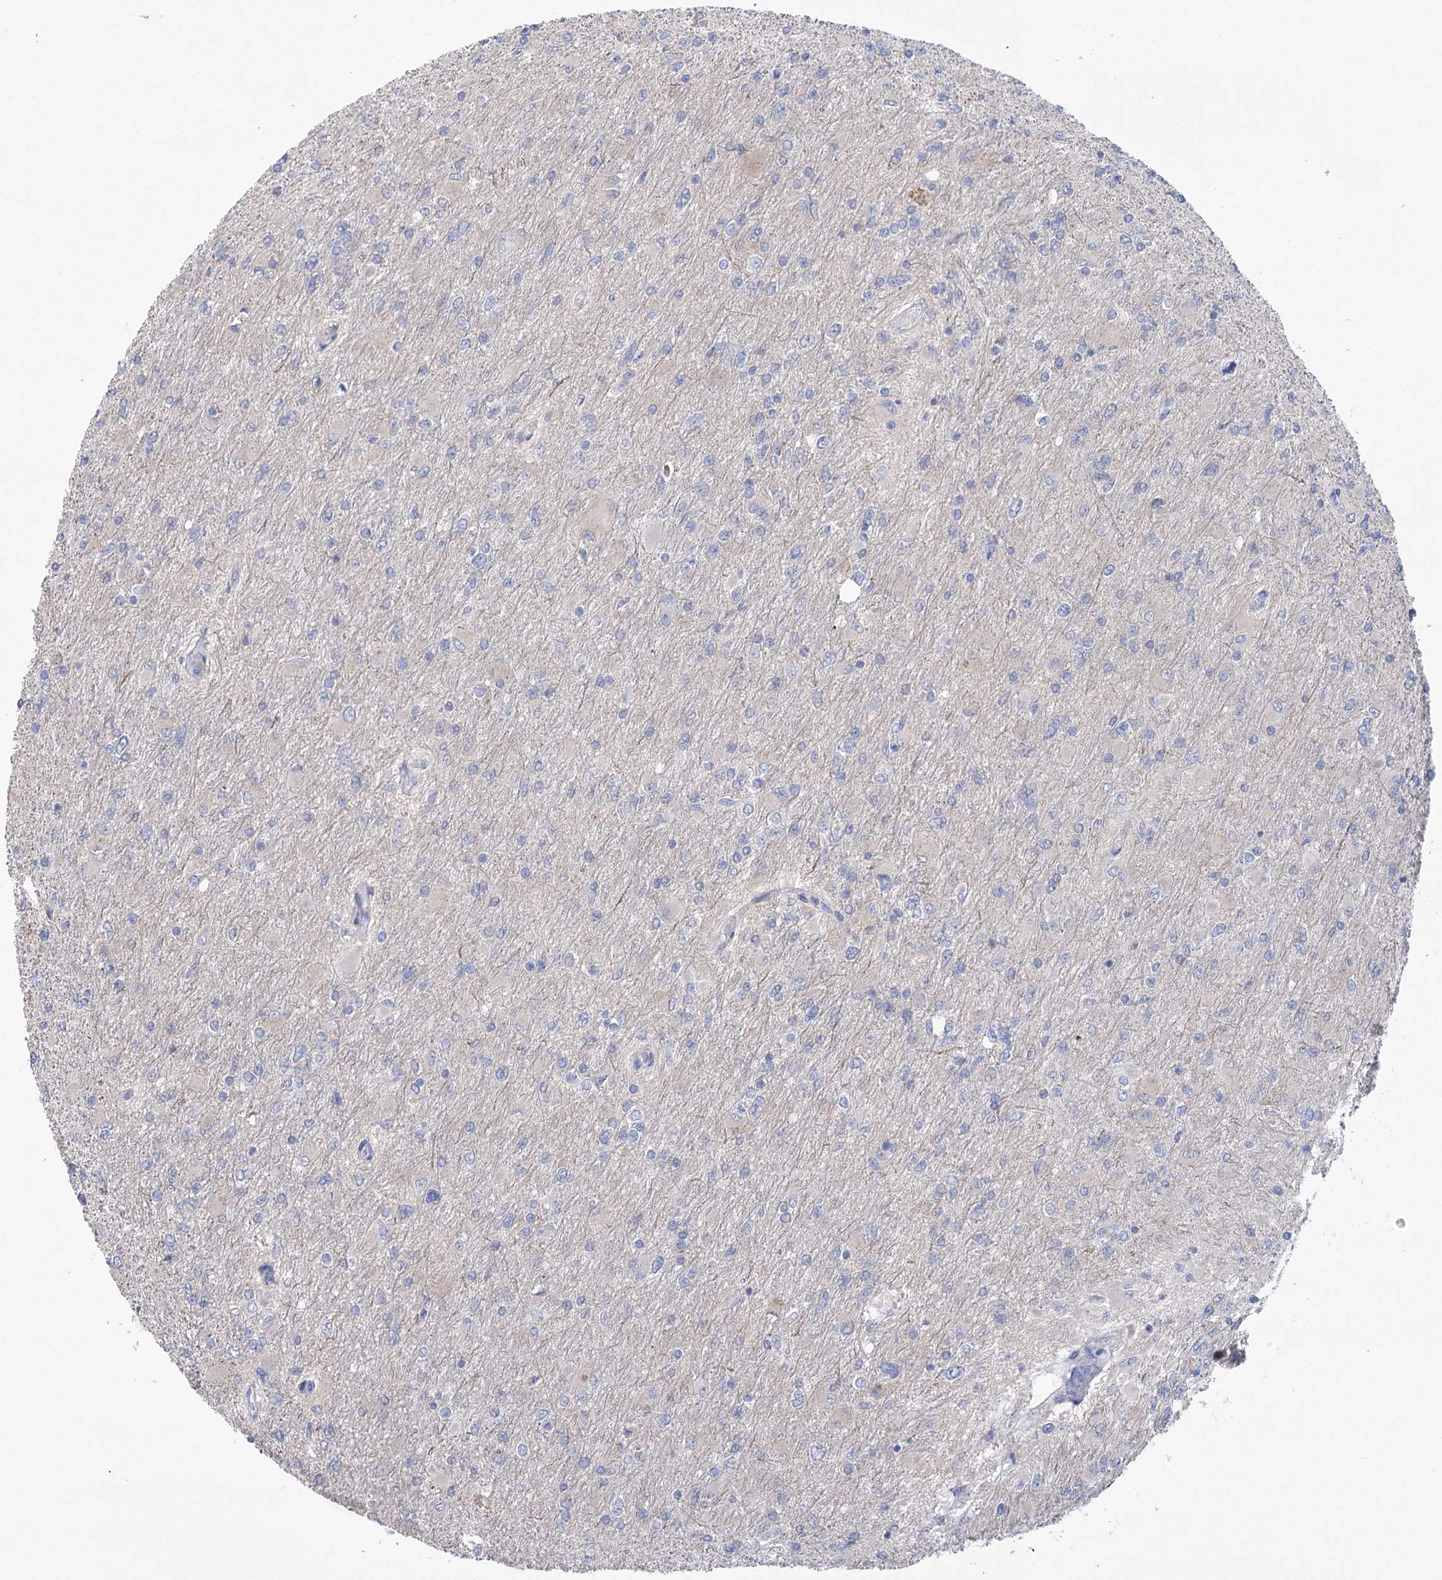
{"staining": {"intensity": "negative", "quantity": "none", "location": "none"}, "tissue": "glioma", "cell_type": "Tumor cells", "image_type": "cancer", "snomed": [{"axis": "morphology", "description": "Glioma, malignant, High grade"}, {"axis": "topography", "description": "Cerebral cortex"}], "caption": "Immunohistochemistry photomicrograph of glioma stained for a protein (brown), which reveals no positivity in tumor cells.", "gene": "MTCH2", "patient": {"sex": "female", "age": 36}}